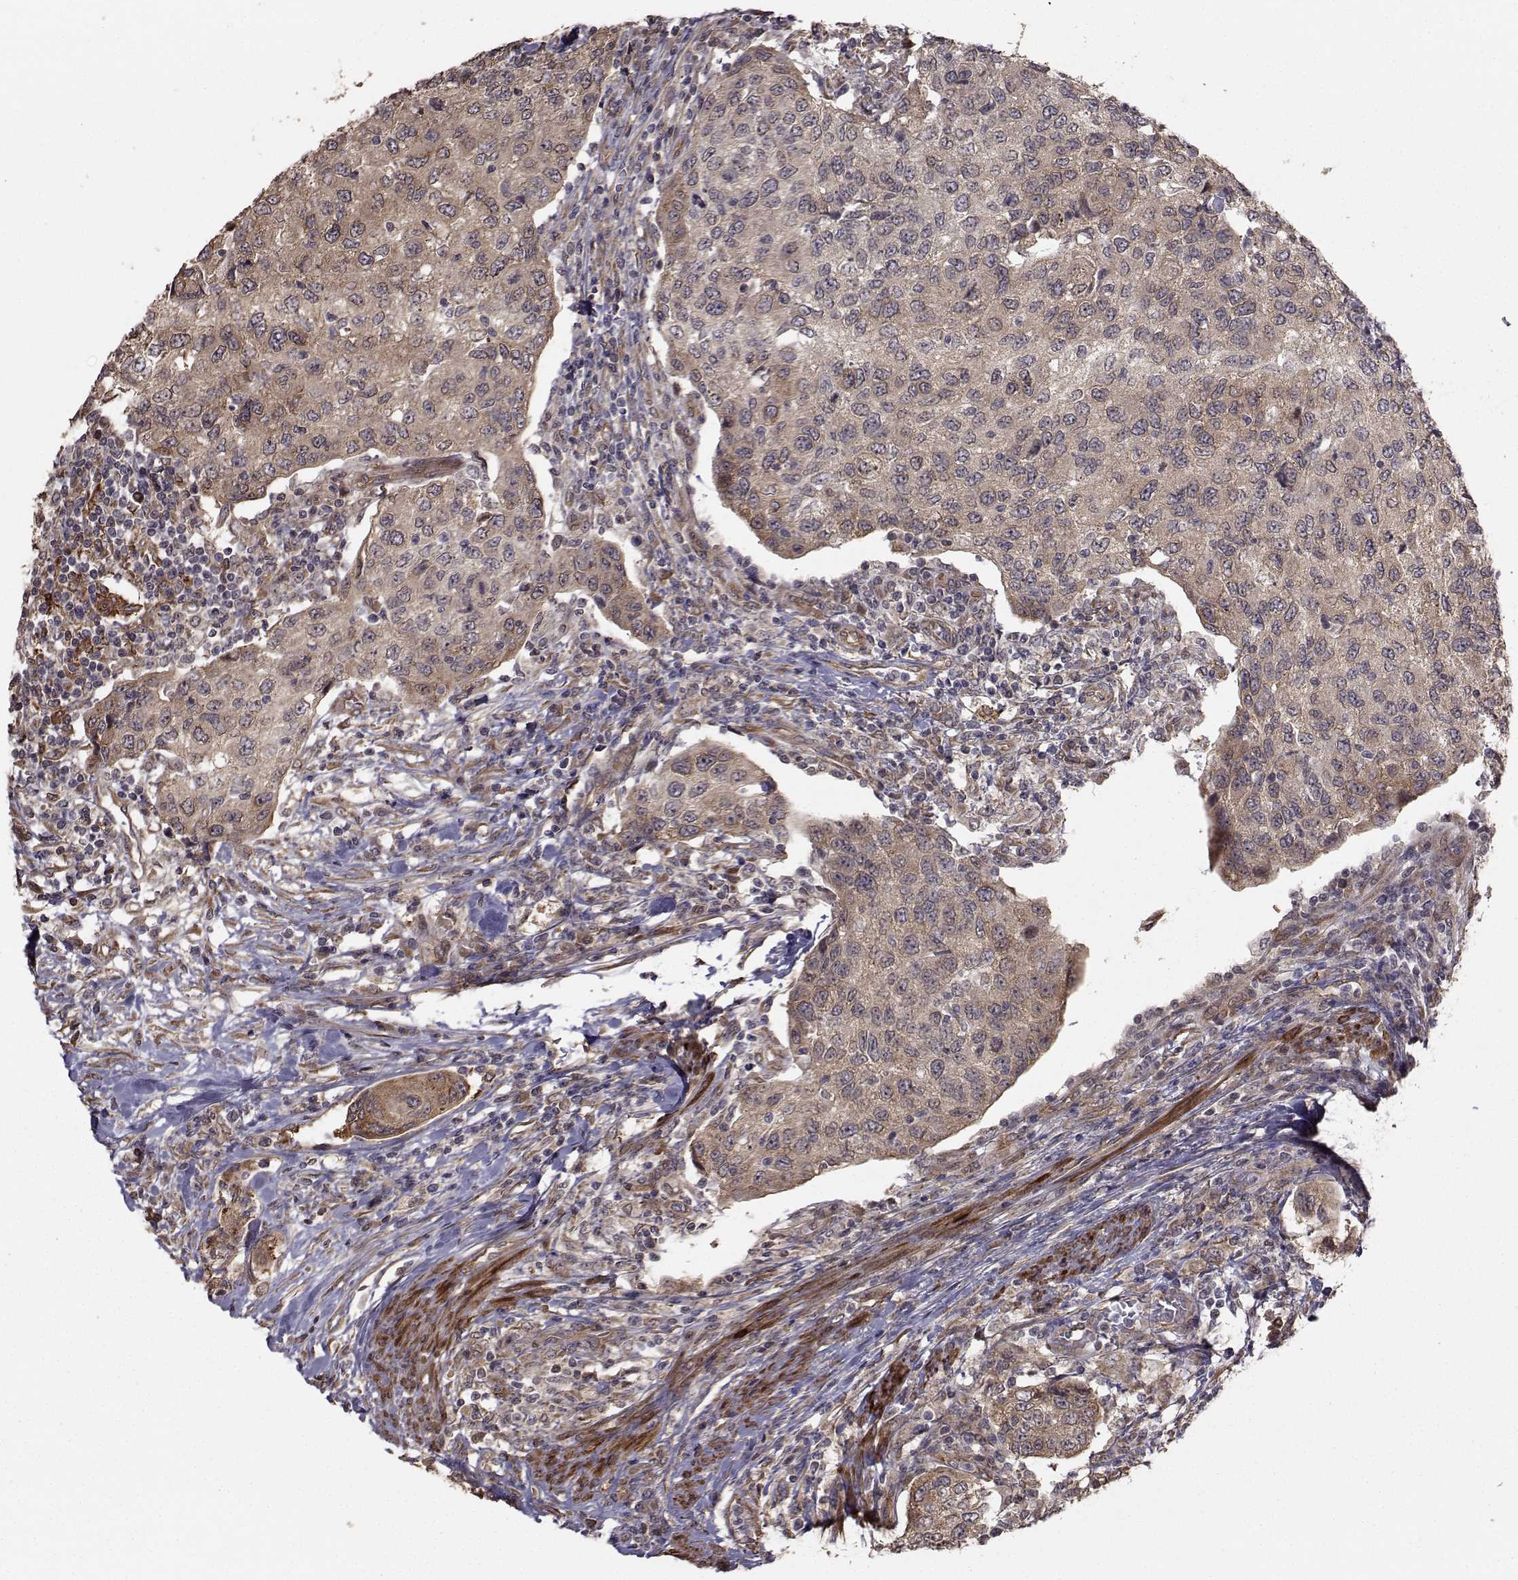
{"staining": {"intensity": "weak", "quantity": ">75%", "location": "cytoplasmic/membranous"}, "tissue": "urothelial cancer", "cell_type": "Tumor cells", "image_type": "cancer", "snomed": [{"axis": "morphology", "description": "Urothelial carcinoma, High grade"}, {"axis": "topography", "description": "Urinary bladder"}], "caption": "Immunohistochemical staining of human urothelial carcinoma (high-grade) exhibits weak cytoplasmic/membranous protein expression in about >75% of tumor cells.", "gene": "TRIP10", "patient": {"sex": "female", "age": 78}}